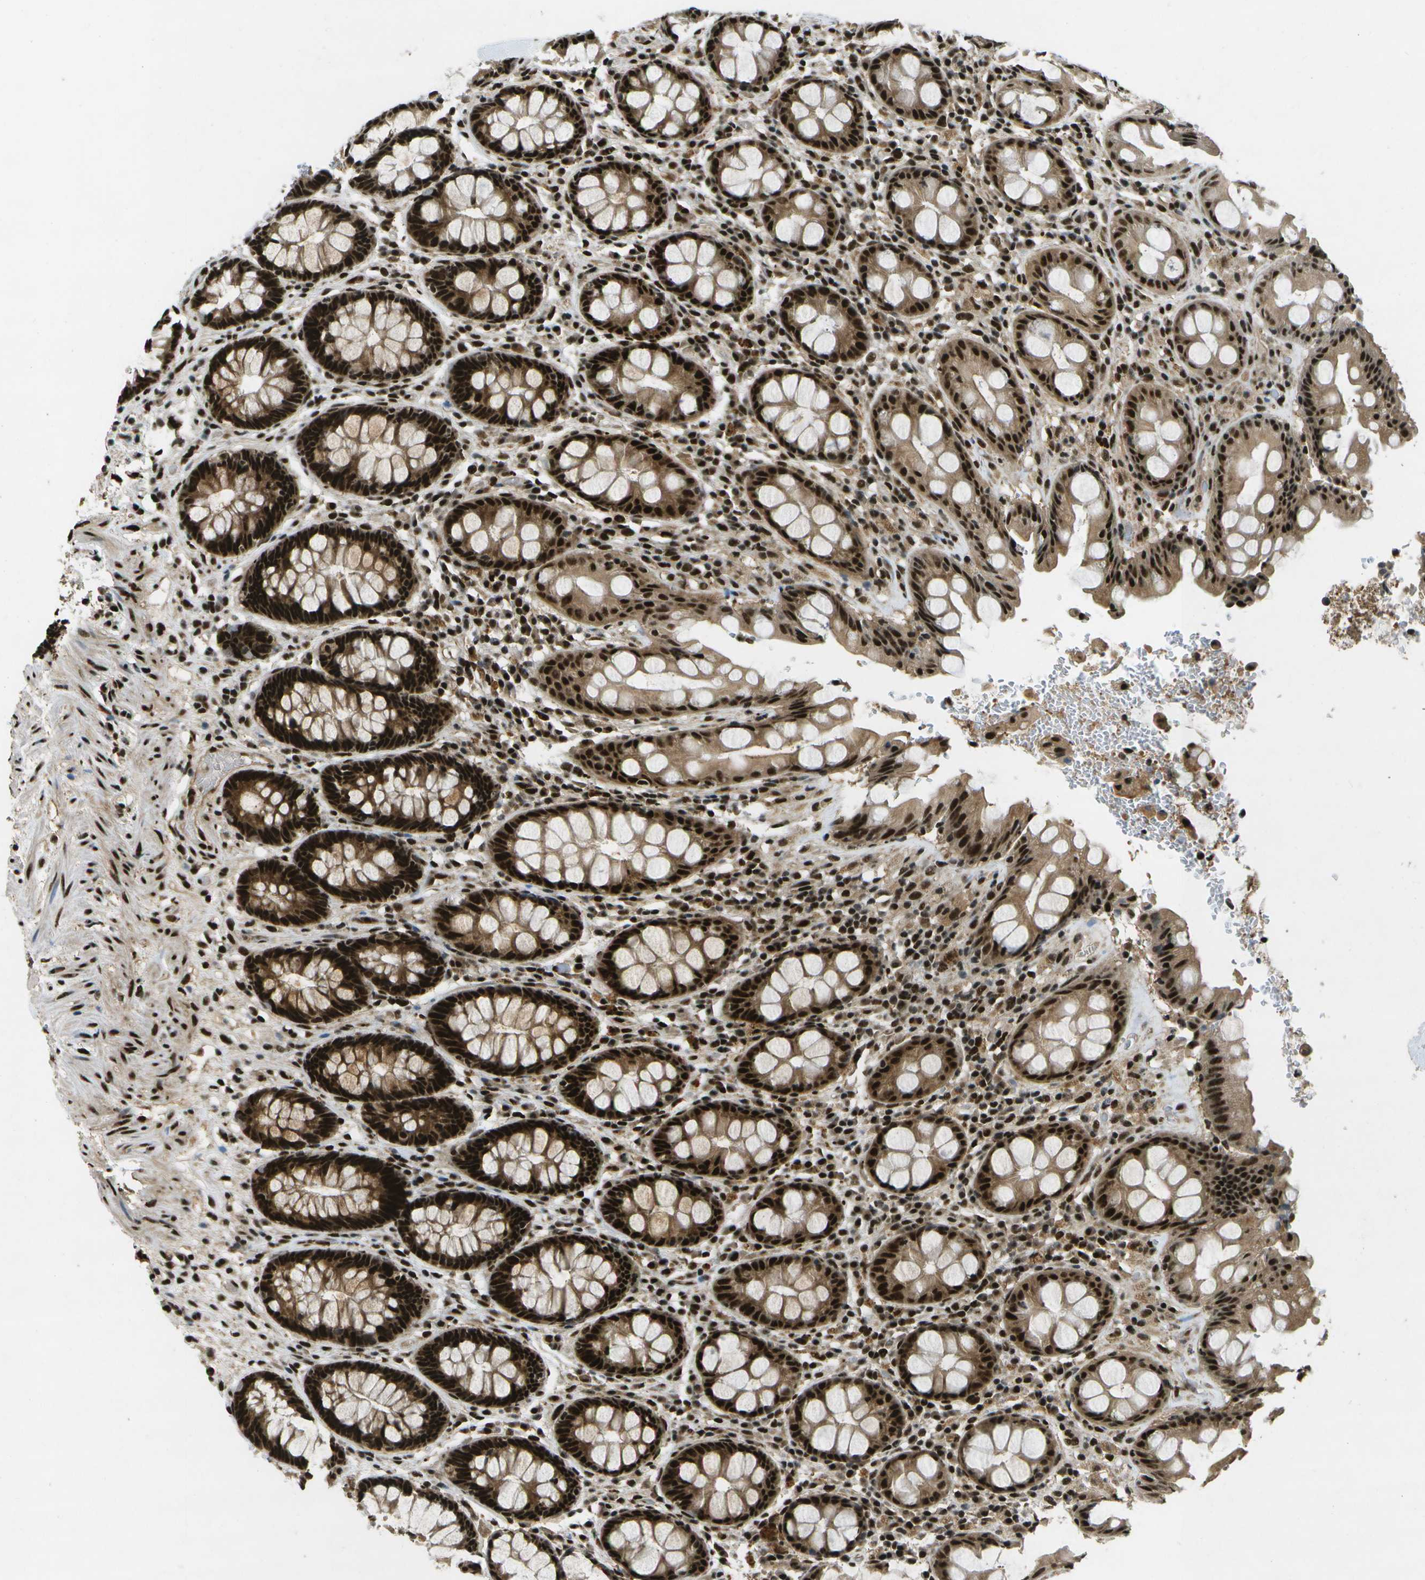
{"staining": {"intensity": "strong", "quantity": ">75%", "location": "cytoplasmic/membranous,nuclear"}, "tissue": "rectum", "cell_type": "Glandular cells", "image_type": "normal", "snomed": [{"axis": "morphology", "description": "Normal tissue, NOS"}, {"axis": "topography", "description": "Rectum"}], "caption": "Immunohistochemical staining of benign rectum shows >75% levels of strong cytoplasmic/membranous,nuclear protein staining in approximately >75% of glandular cells. The protein is stained brown, and the nuclei are stained in blue (DAB IHC with brightfield microscopy, high magnification).", "gene": "GANC", "patient": {"sex": "male", "age": 64}}